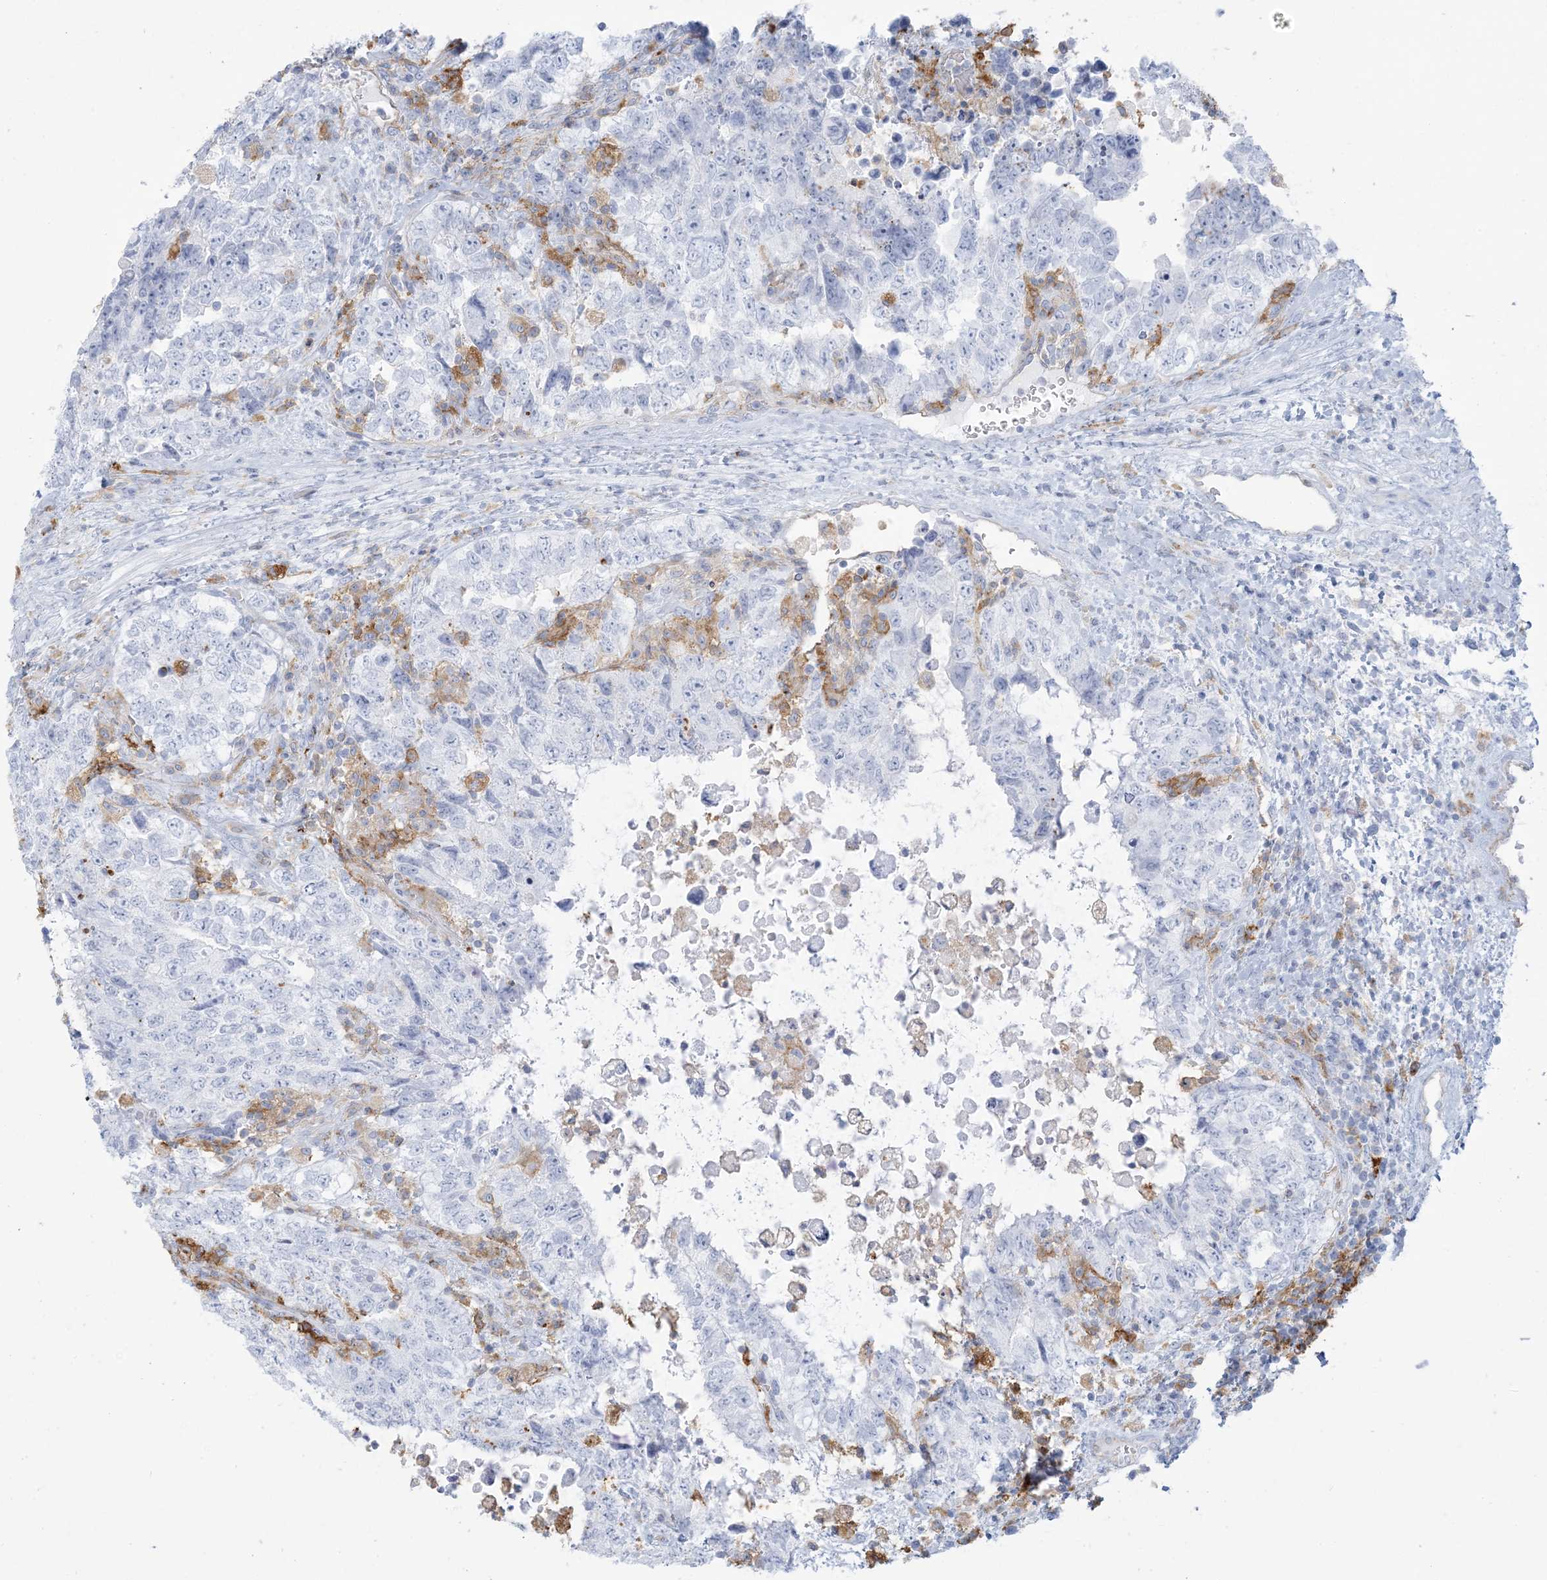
{"staining": {"intensity": "negative", "quantity": "none", "location": "none"}, "tissue": "testis cancer", "cell_type": "Tumor cells", "image_type": "cancer", "snomed": [{"axis": "morphology", "description": "Carcinoma, Embryonal, NOS"}, {"axis": "topography", "description": "Testis"}], "caption": "Testis cancer stained for a protein using immunohistochemistry (IHC) reveals no staining tumor cells.", "gene": "HLA-DRB1", "patient": {"sex": "male", "age": 37}}